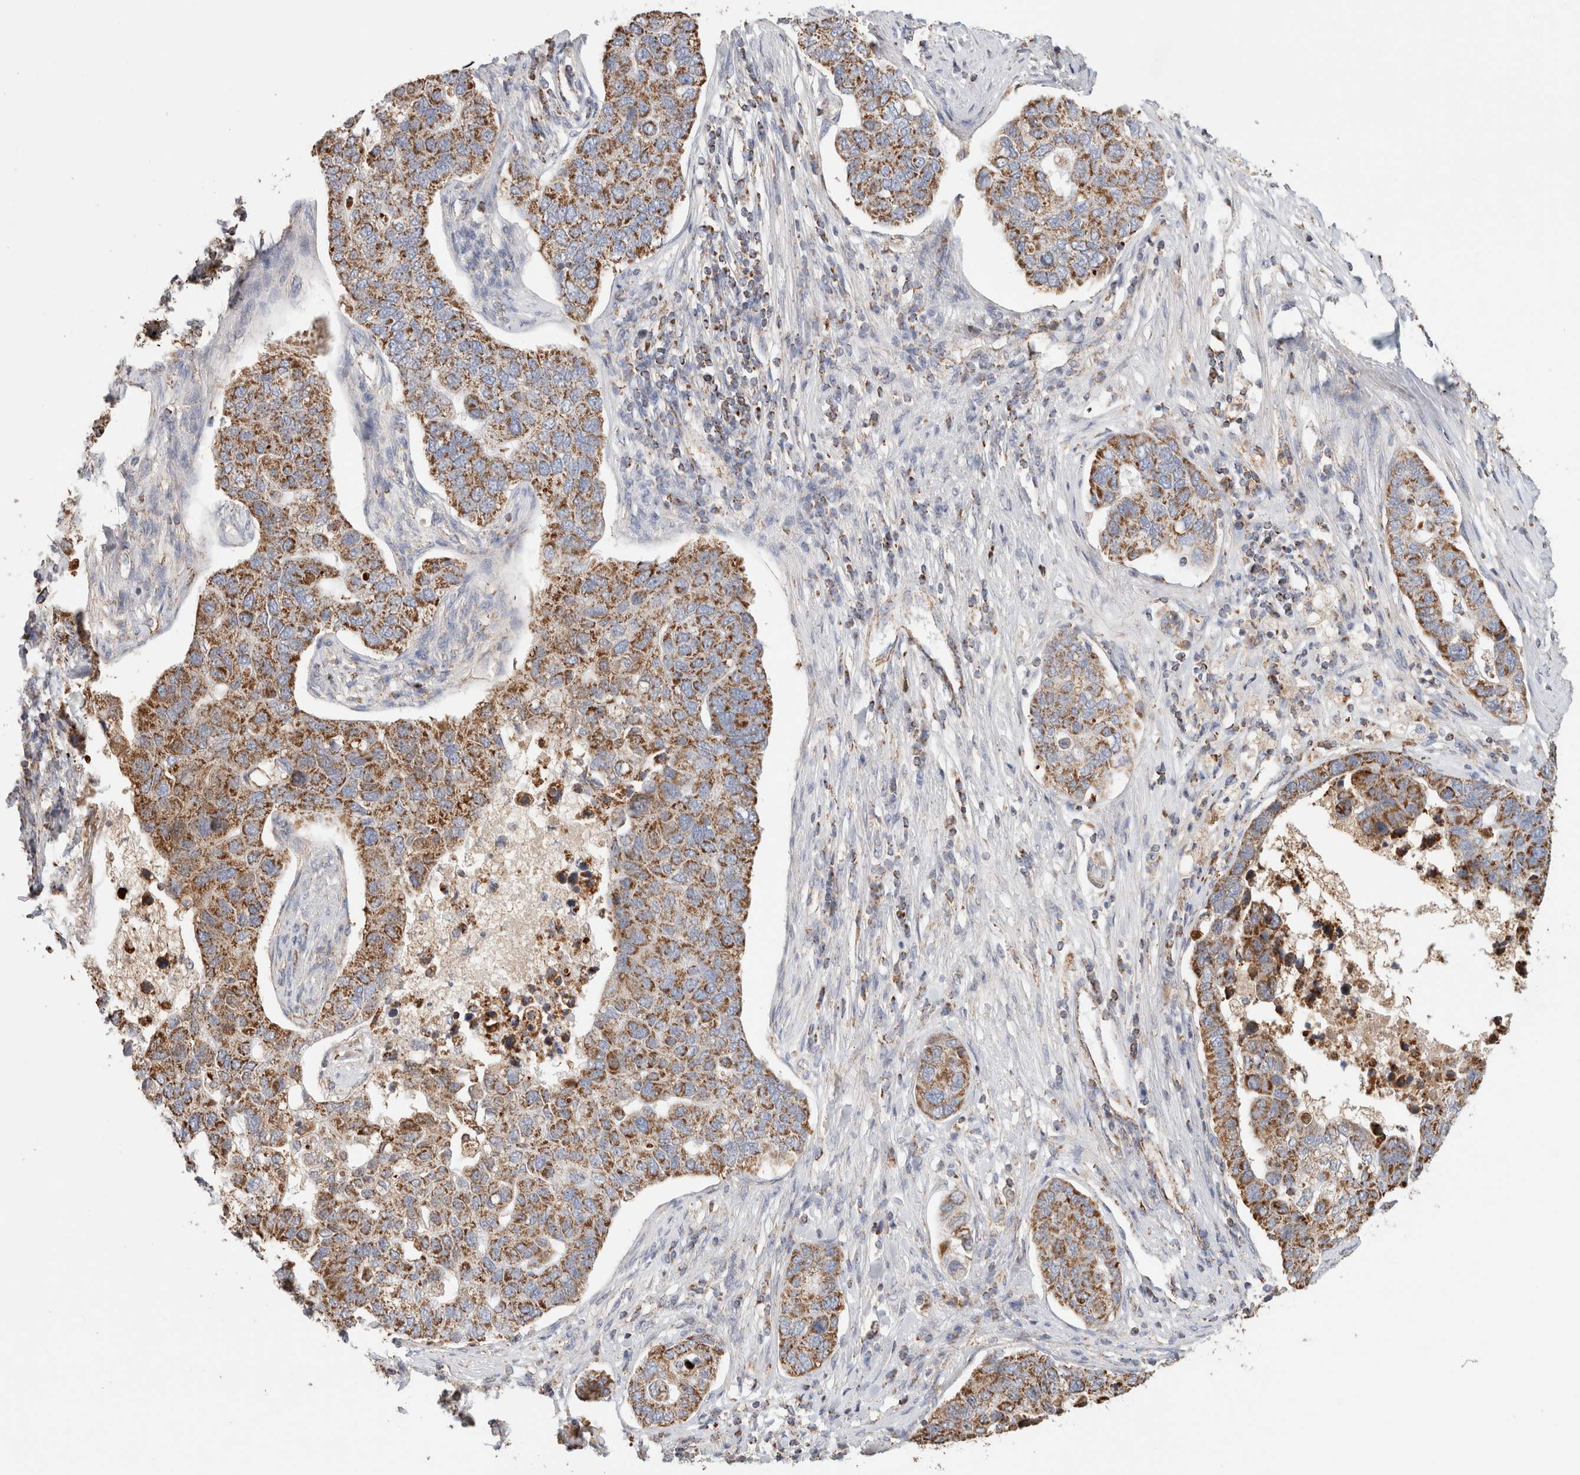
{"staining": {"intensity": "moderate", "quantity": ">75%", "location": "cytoplasmic/membranous"}, "tissue": "pancreatic cancer", "cell_type": "Tumor cells", "image_type": "cancer", "snomed": [{"axis": "morphology", "description": "Adenocarcinoma, NOS"}, {"axis": "topography", "description": "Pancreas"}], "caption": "Adenocarcinoma (pancreatic) stained with a brown dye shows moderate cytoplasmic/membranous positive positivity in approximately >75% of tumor cells.", "gene": "C1QBP", "patient": {"sex": "female", "age": 61}}